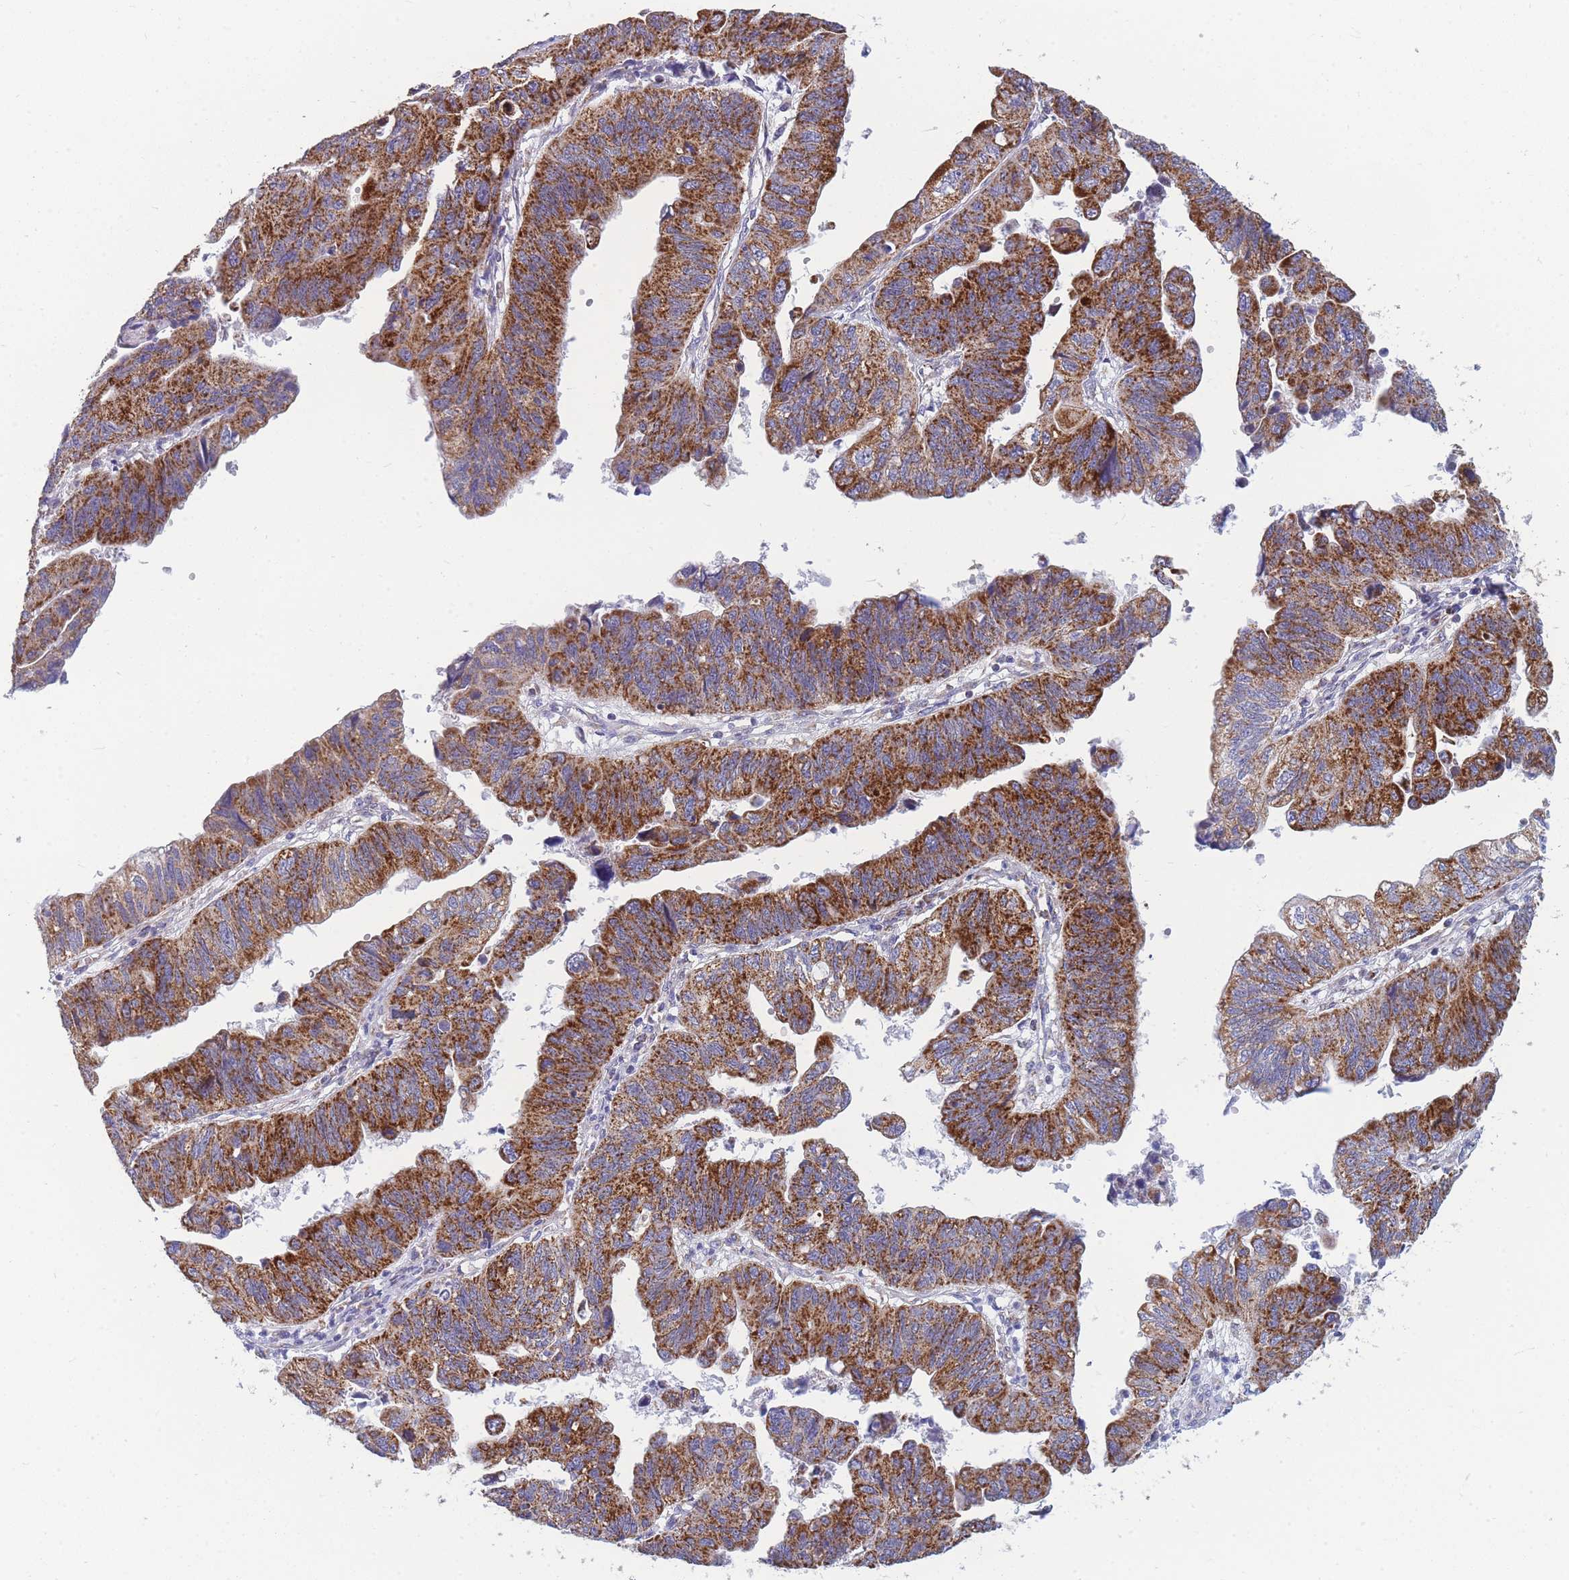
{"staining": {"intensity": "strong", "quantity": ">75%", "location": "cytoplasmic/membranous"}, "tissue": "stomach cancer", "cell_type": "Tumor cells", "image_type": "cancer", "snomed": [{"axis": "morphology", "description": "Adenocarcinoma, NOS"}, {"axis": "topography", "description": "Stomach"}], "caption": "Stomach adenocarcinoma stained with a protein marker demonstrates strong staining in tumor cells.", "gene": "MRPS11", "patient": {"sex": "male", "age": 59}}